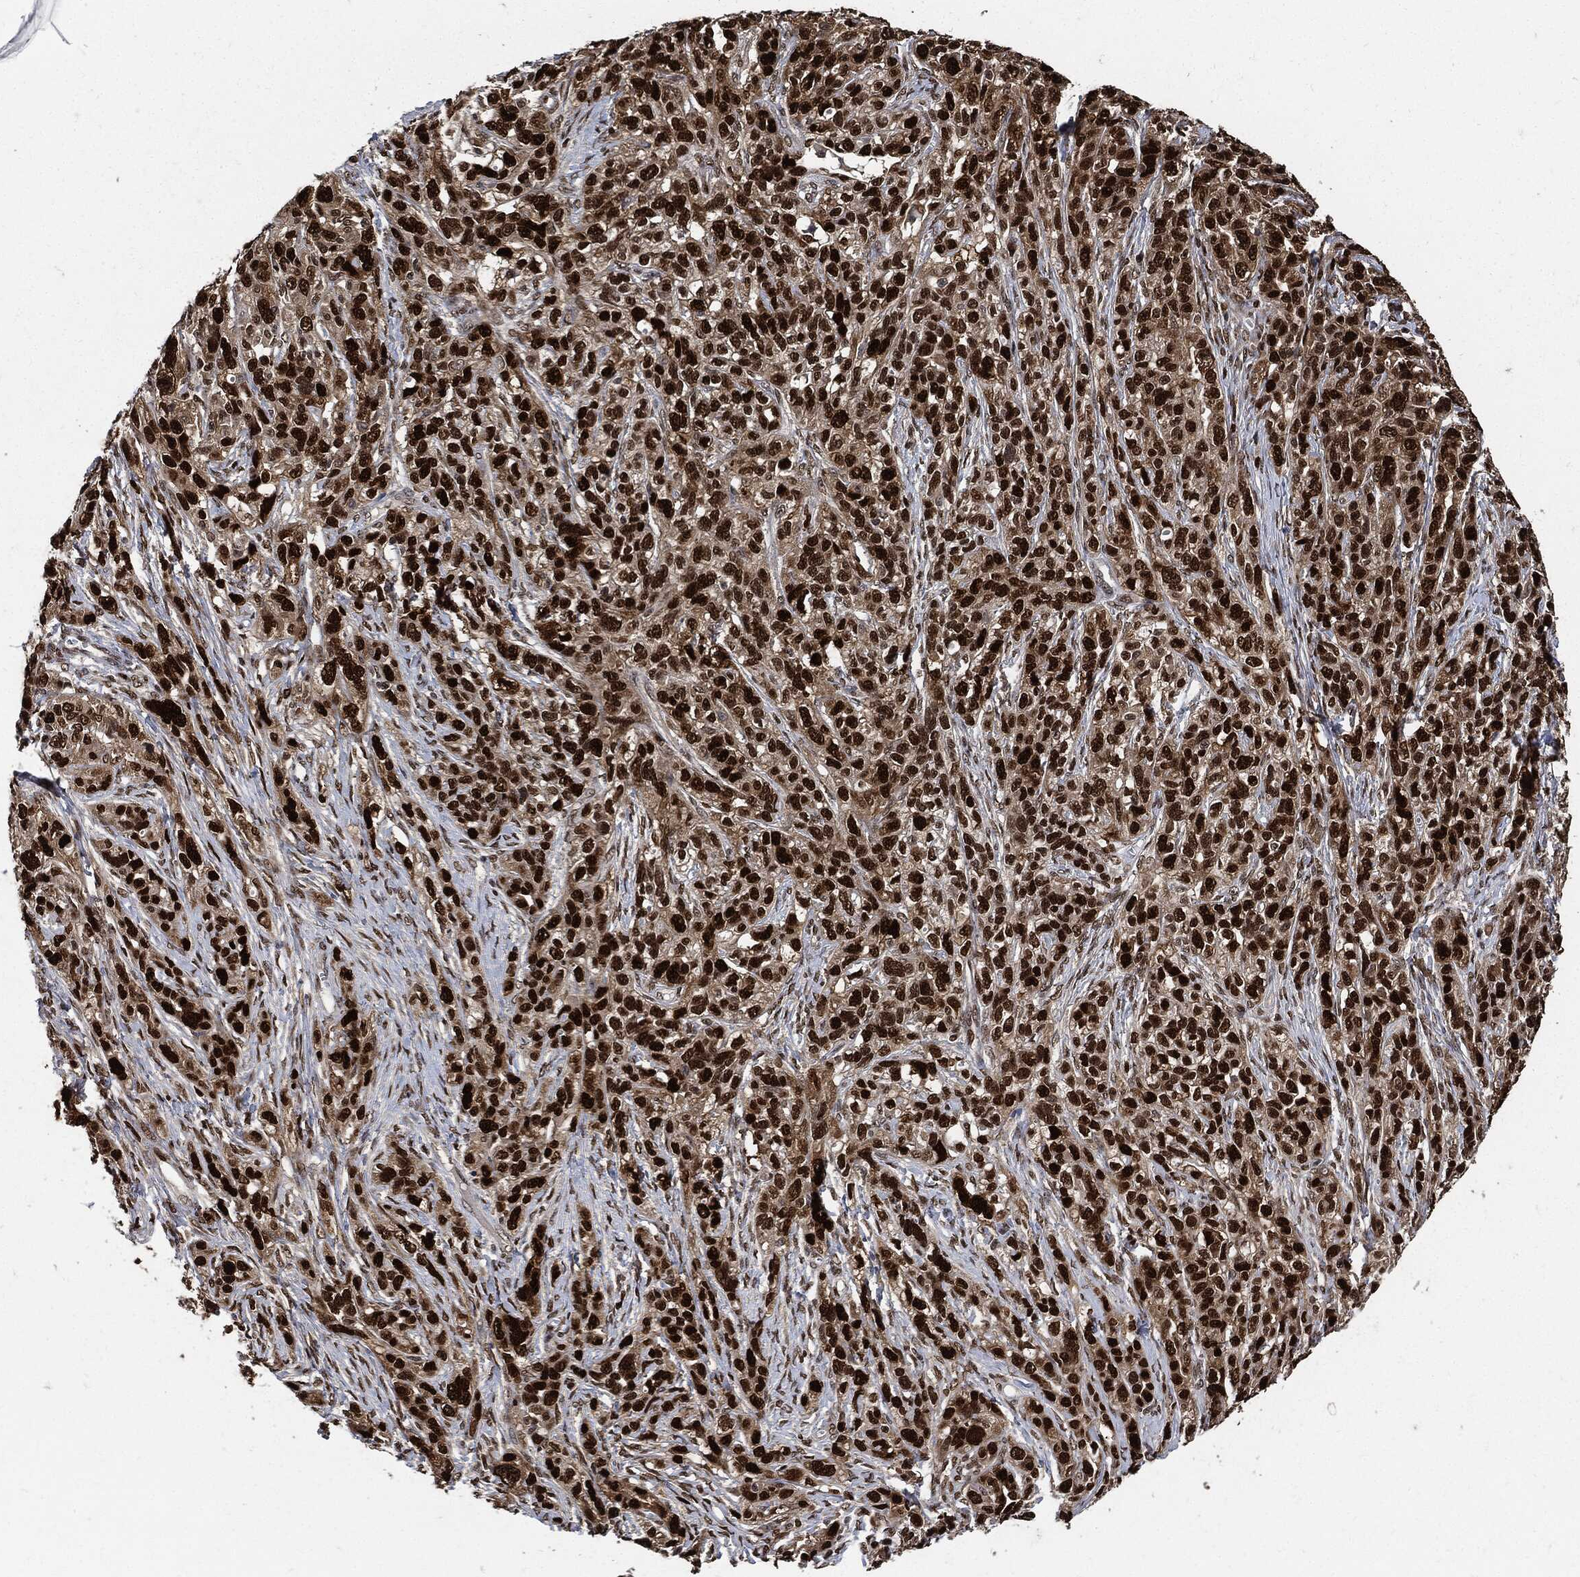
{"staining": {"intensity": "strong", "quantity": ">75%", "location": "nuclear"}, "tissue": "ovarian cancer", "cell_type": "Tumor cells", "image_type": "cancer", "snomed": [{"axis": "morphology", "description": "Cystadenocarcinoma, serous, NOS"}, {"axis": "topography", "description": "Ovary"}], "caption": "Ovarian serous cystadenocarcinoma stained for a protein reveals strong nuclear positivity in tumor cells.", "gene": "PCNA", "patient": {"sex": "female", "age": 71}}